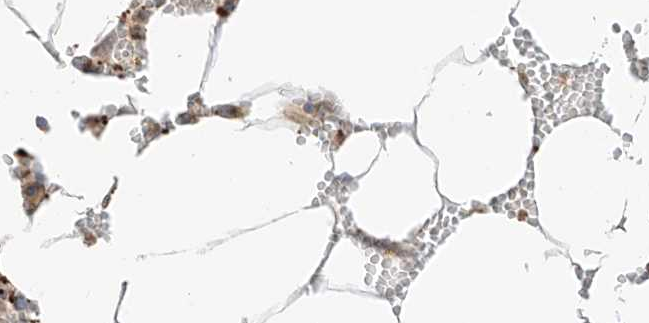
{"staining": {"intensity": "moderate", "quantity": ">75%", "location": "cytoplasmic/membranous"}, "tissue": "bone marrow", "cell_type": "Hematopoietic cells", "image_type": "normal", "snomed": [{"axis": "morphology", "description": "Normal tissue, NOS"}, {"axis": "topography", "description": "Bone marrow"}], "caption": "This is a photomicrograph of immunohistochemistry staining of unremarkable bone marrow, which shows moderate expression in the cytoplasmic/membranous of hematopoietic cells.", "gene": "CEP162", "patient": {"sex": "male", "age": 70}}